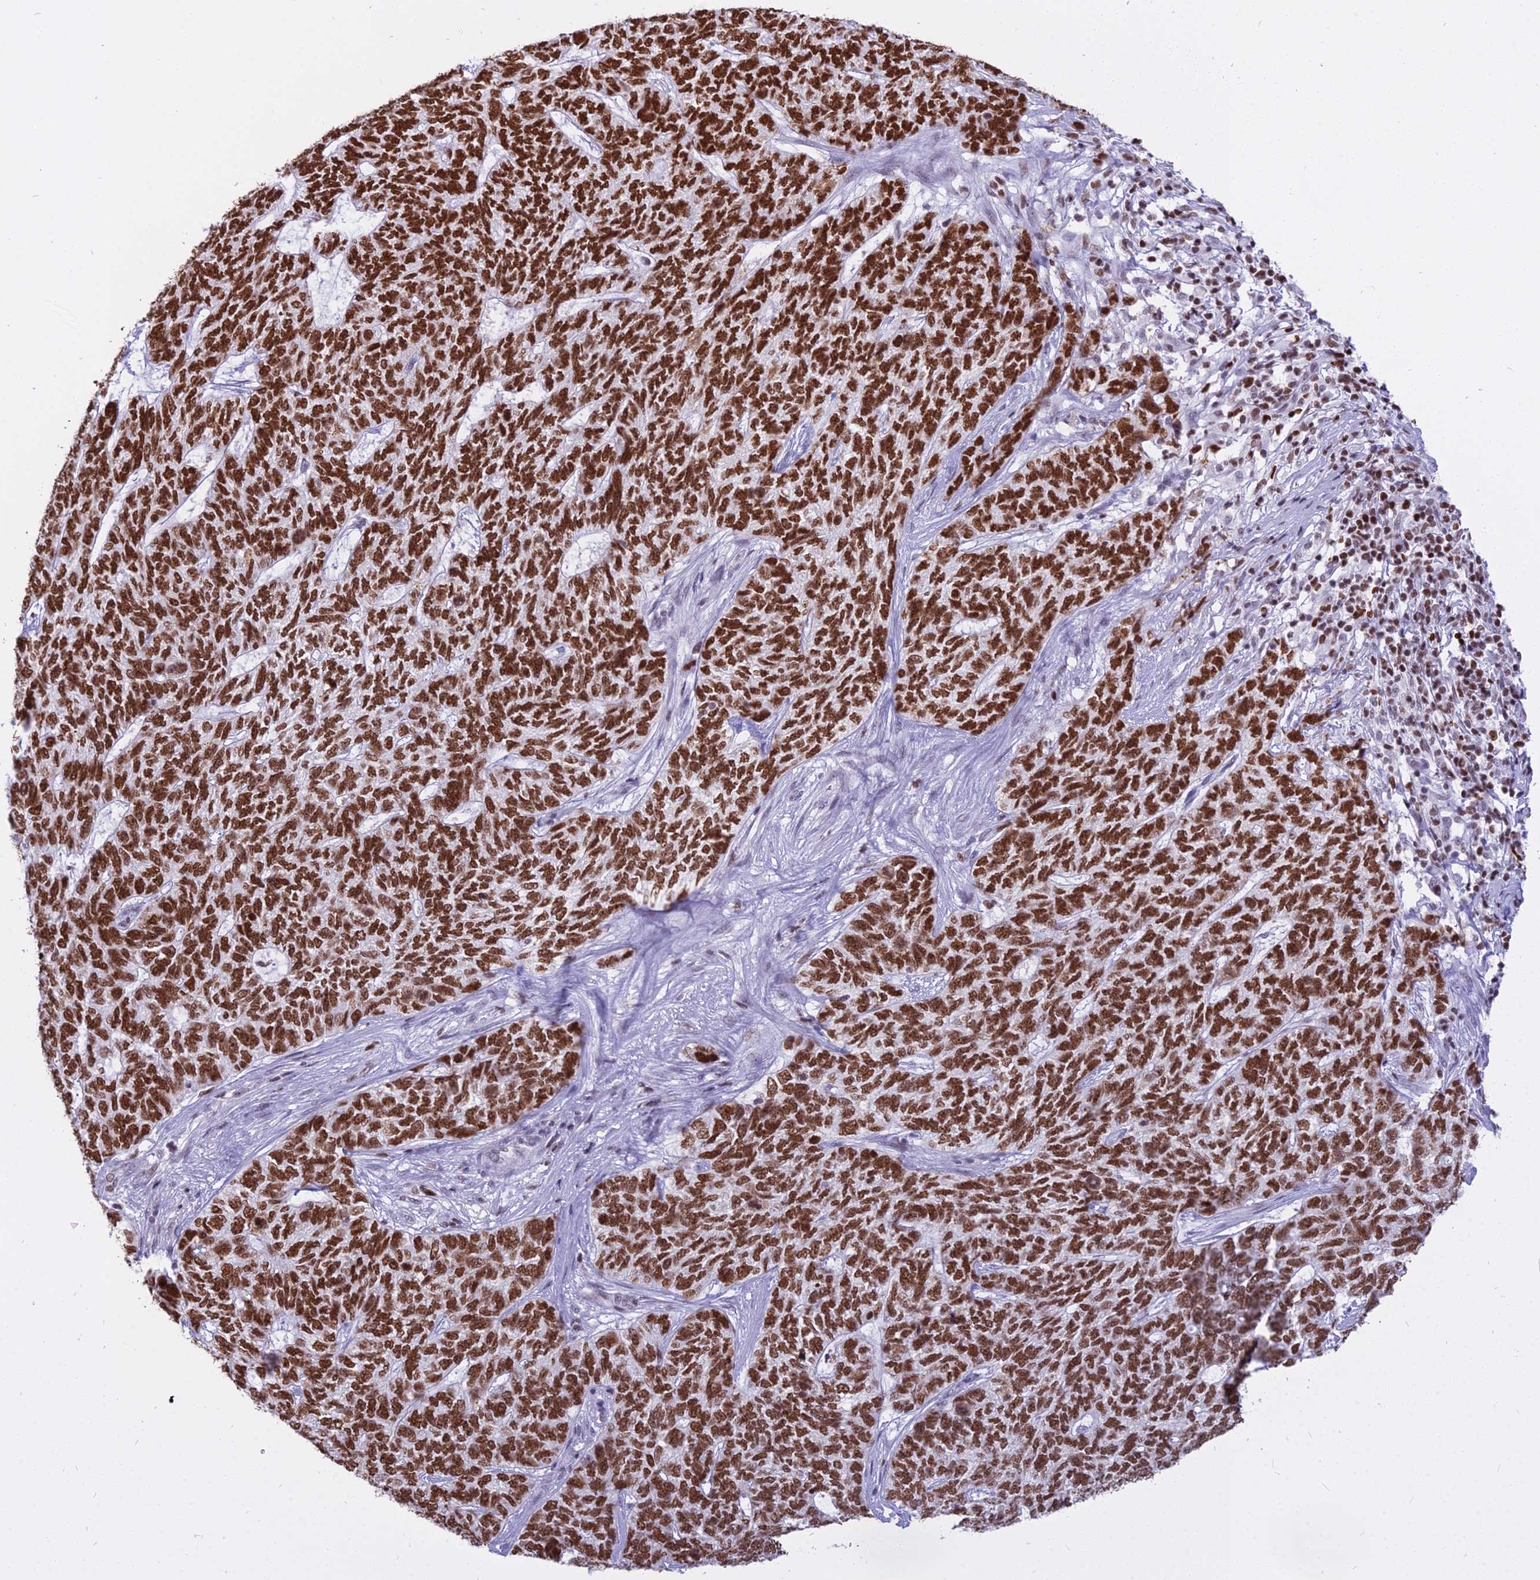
{"staining": {"intensity": "strong", "quantity": ">75%", "location": "nuclear"}, "tissue": "skin cancer", "cell_type": "Tumor cells", "image_type": "cancer", "snomed": [{"axis": "morphology", "description": "Basal cell carcinoma"}, {"axis": "topography", "description": "Skin"}], "caption": "High-power microscopy captured an IHC micrograph of skin cancer (basal cell carcinoma), revealing strong nuclear positivity in approximately >75% of tumor cells.", "gene": "PARP1", "patient": {"sex": "female", "age": 65}}